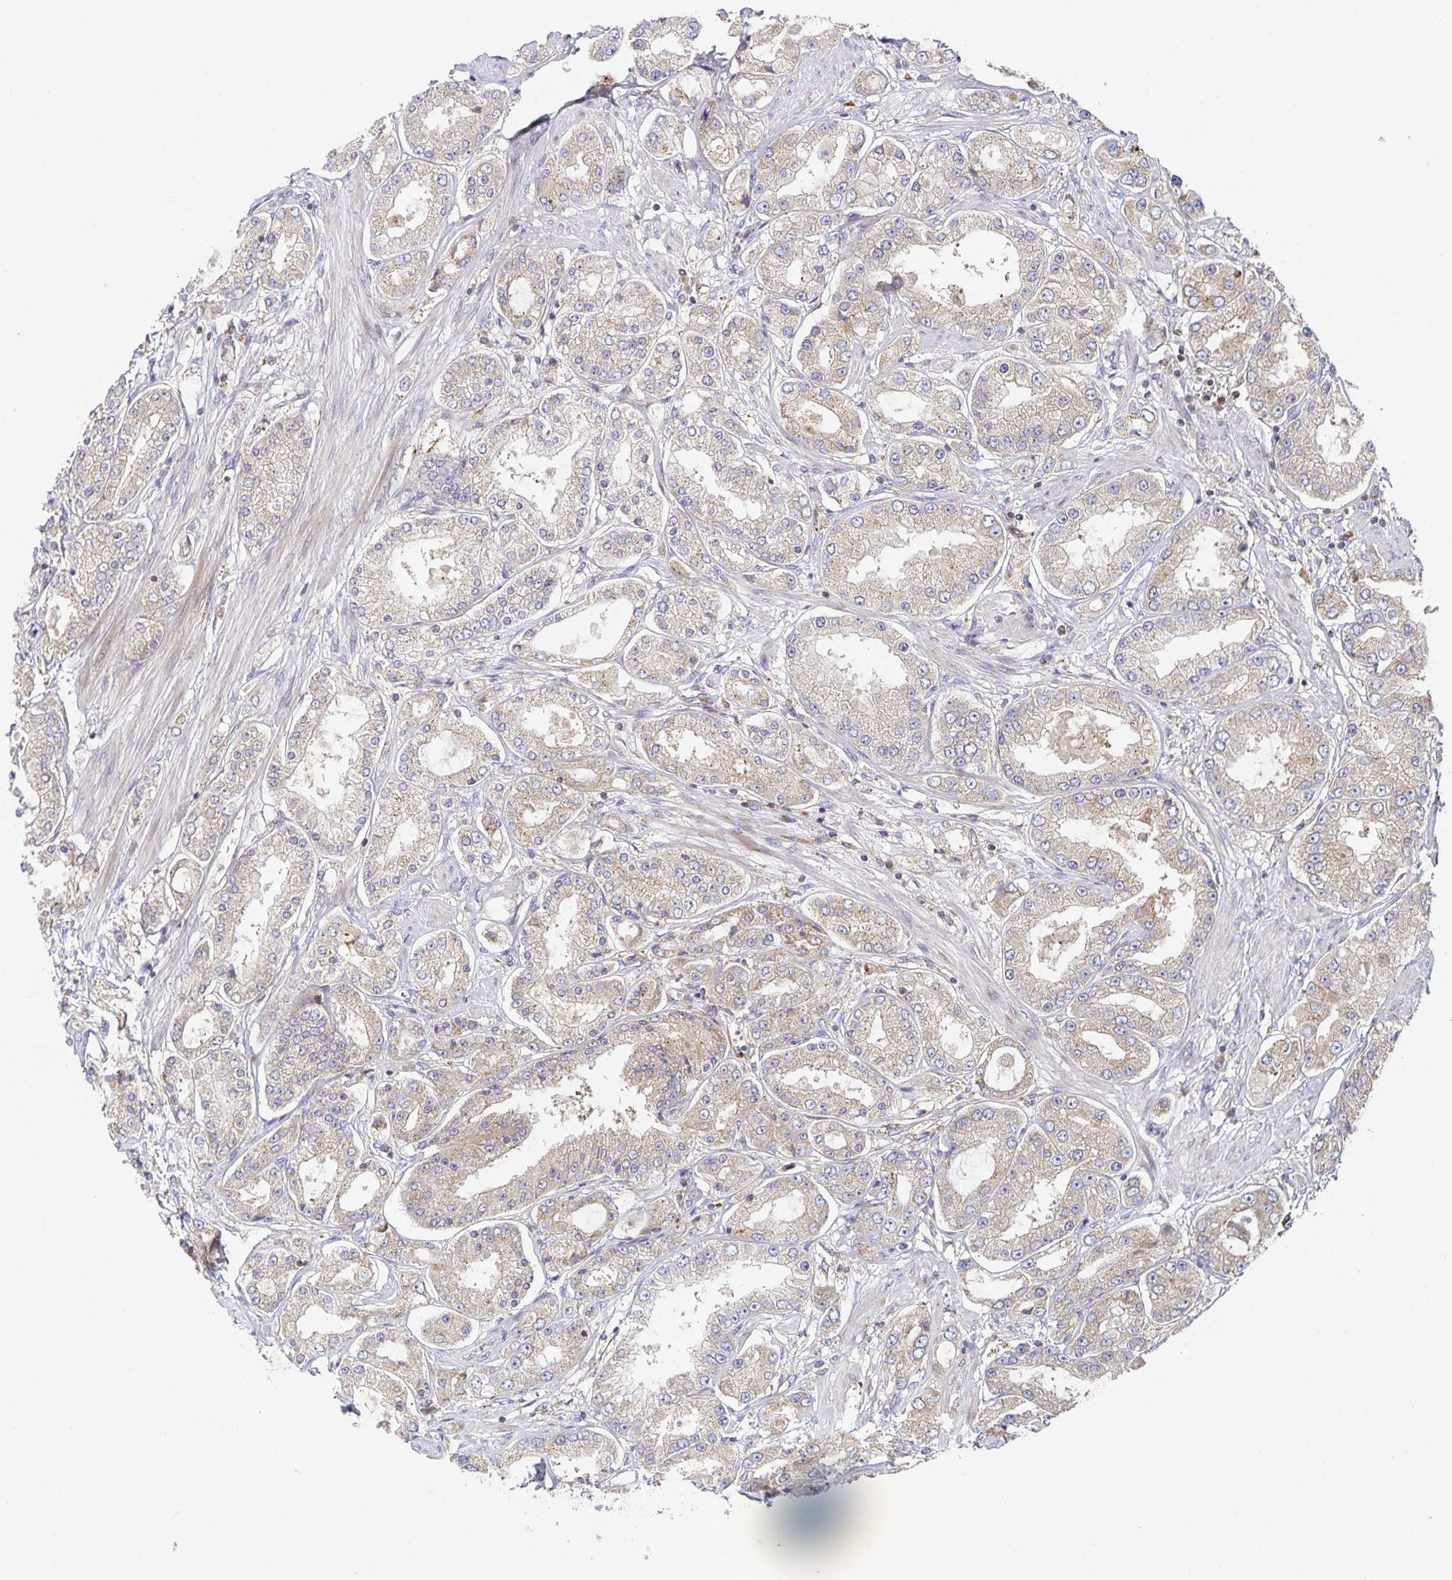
{"staining": {"intensity": "weak", "quantity": "25%-75%", "location": "cytoplasmic/membranous"}, "tissue": "prostate cancer", "cell_type": "Tumor cells", "image_type": "cancer", "snomed": [{"axis": "morphology", "description": "Adenocarcinoma, High grade"}, {"axis": "topography", "description": "Prostate"}], "caption": "DAB (3,3'-diaminobenzidine) immunohistochemical staining of human adenocarcinoma (high-grade) (prostate) shows weak cytoplasmic/membranous protein expression in approximately 25%-75% of tumor cells. (DAB (3,3'-diaminobenzidine) = brown stain, brightfield microscopy at high magnification).", "gene": "NOMO1", "patient": {"sex": "male", "age": 69}}